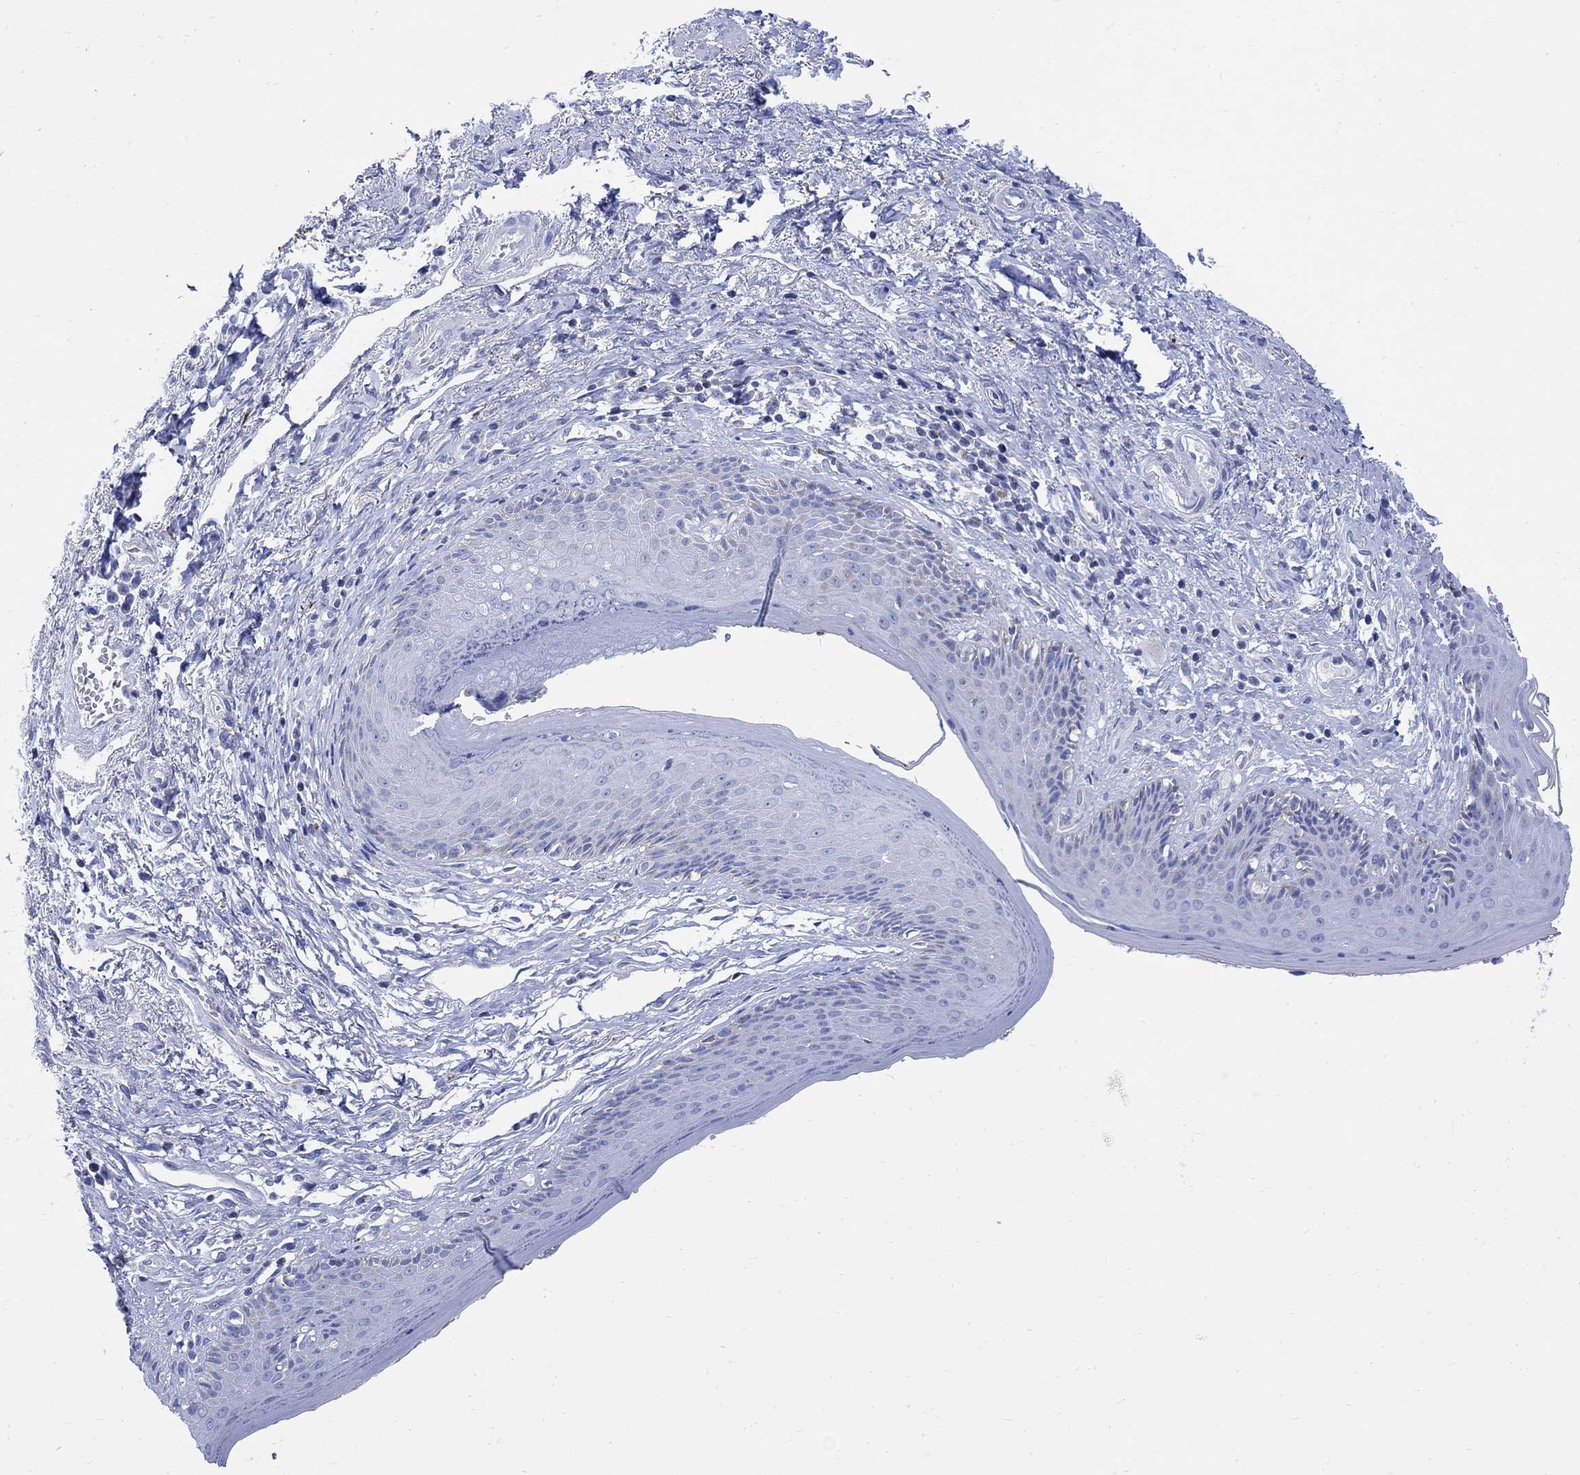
{"staining": {"intensity": "weak", "quantity": "<25%", "location": "cytoplasmic/membranous"}, "tissue": "skin", "cell_type": "Epidermal cells", "image_type": "normal", "snomed": [{"axis": "morphology", "description": "Normal tissue, NOS"}, {"axis": "morphology", "description": "Adenocarcinoma, NOS"}, {"axis": "topography", "description": "Rectum"}, {"axis": "topography", "description": "Anal"}], "caption": "Human skin stained for a protein using IHC shows no expression in epidermal cells.", "gene": "CPLX1", "patient": {"sex": "female", "age": 68}}